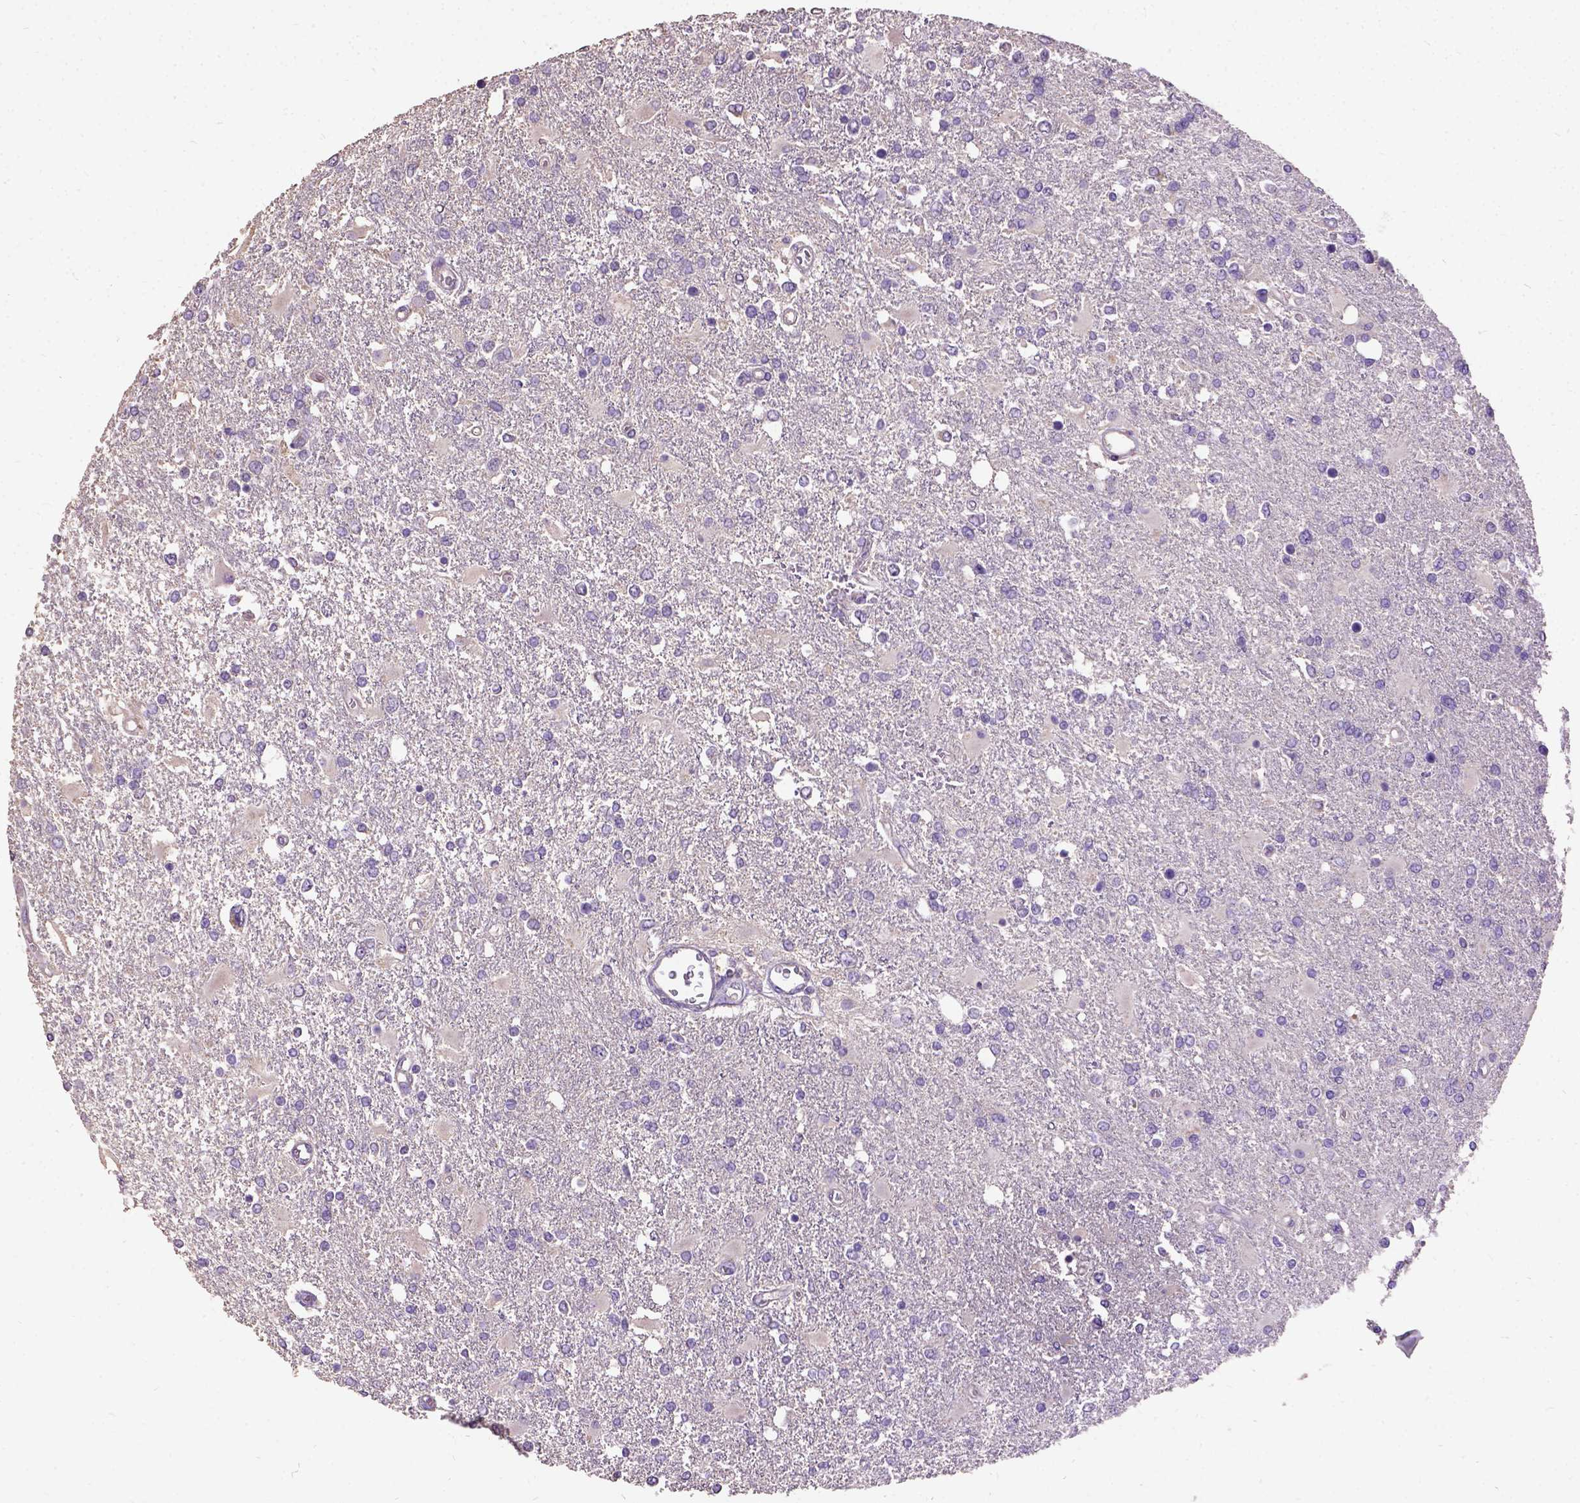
{"staining": {"intensity": "negative", "quantity": "none", "location": "none"}, "tissue": "glioma", "cell_type": "Tumor cells", "image_type": "cancer", "snomed": [{"axis": "morphology", "description": "Glioma, malignant, High grade"}, {"axis": "topography", "description": "Cerebral cortex"}], "caption": "High magnification brightfield microscopy of glioma stained with DAB (brown) and counterstained with hematoxylin (blue): tumor cells show no significant staining.", "gene": "DQX1", "patient": {"sex": "male", "age": 79}}